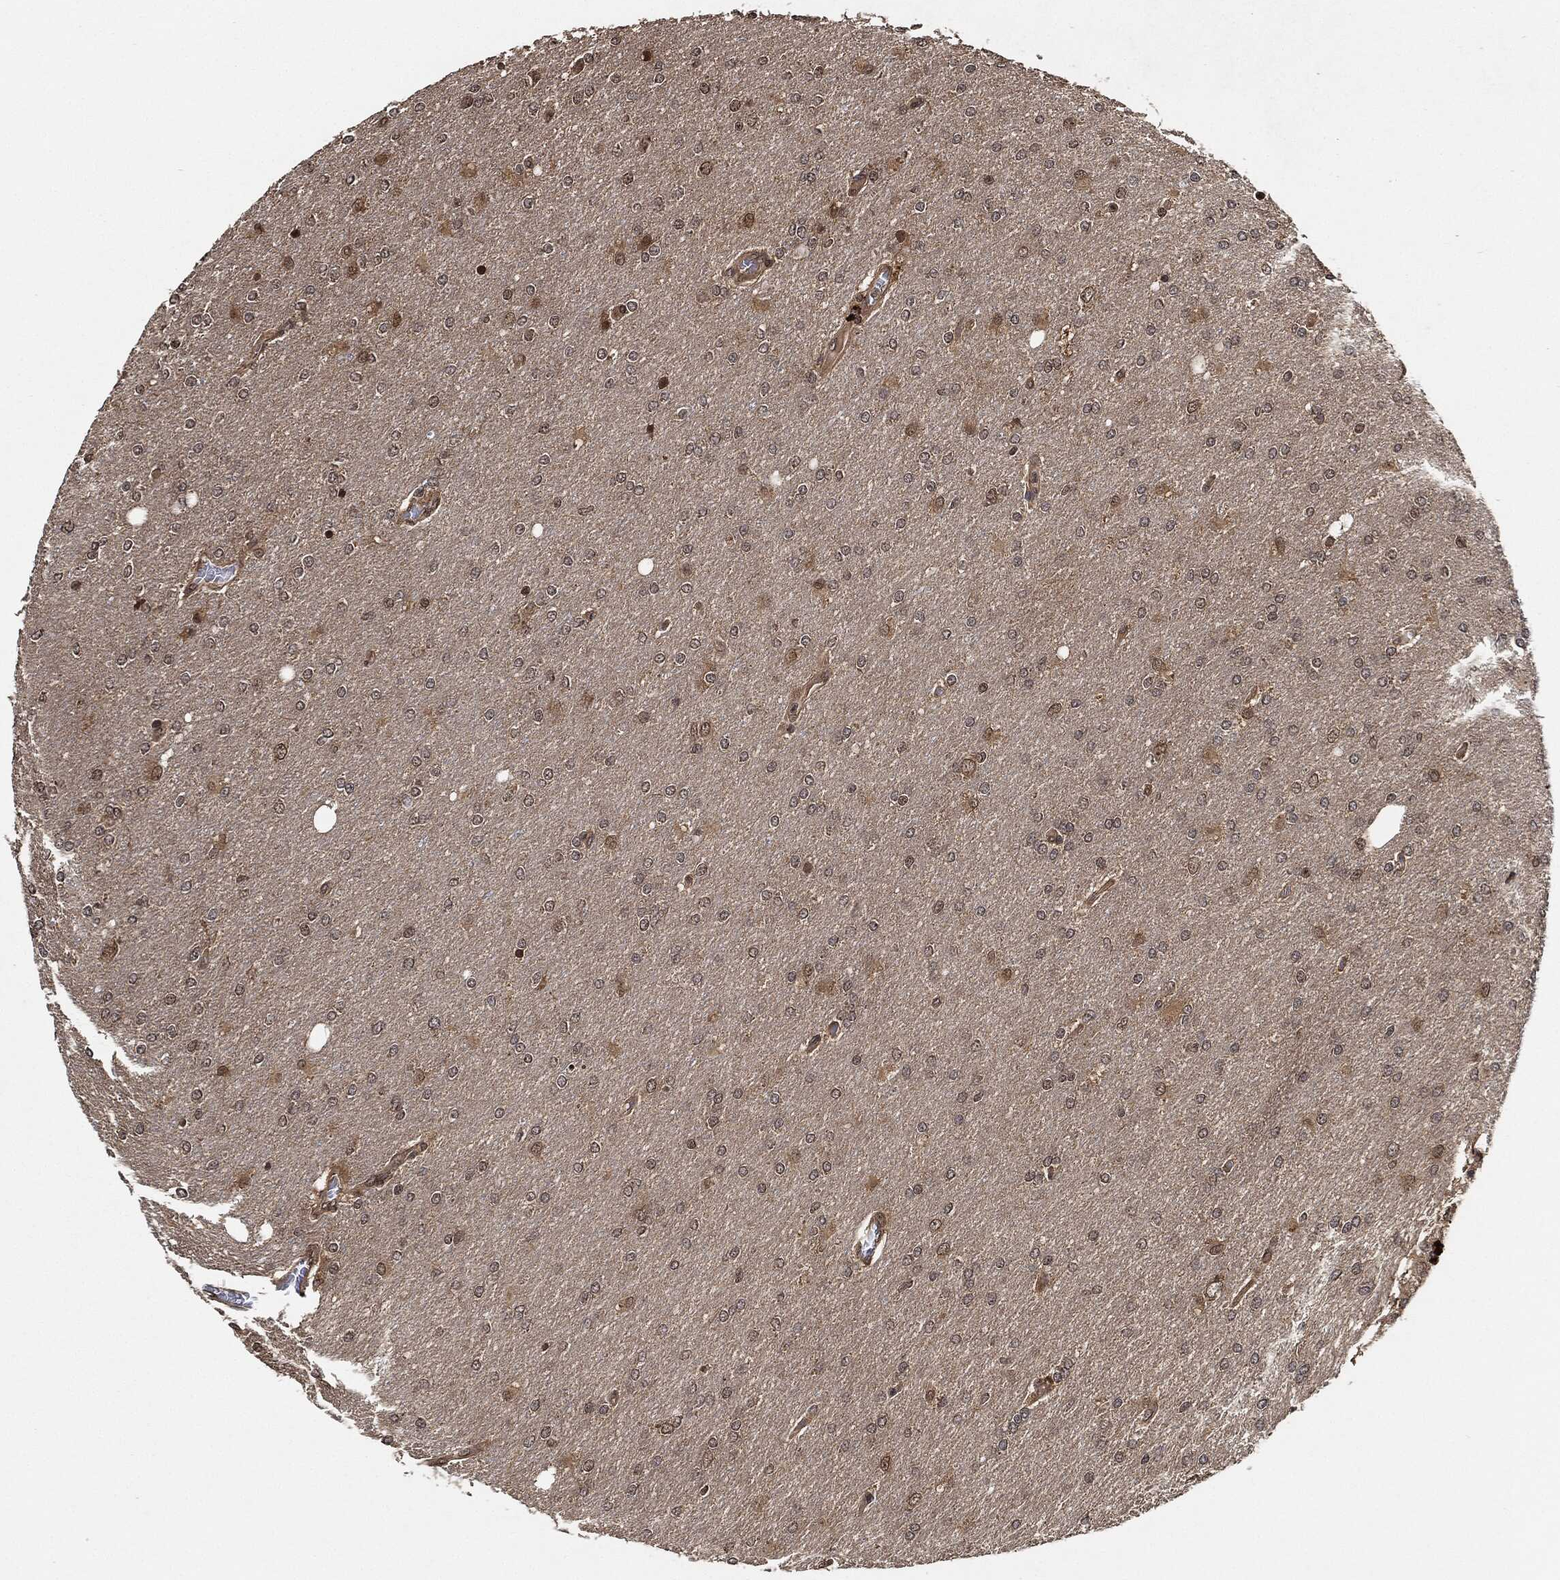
{"staining": {"intensity": "moderate", "quantity": "<25%", "location": "cytoplasmic/membranous,nuclear"}, "tissue": "glioma", "cell_type": "Tumor cells", "image_type": "cancer", "snomed": [{"axis": "morphology", "description": "Glioma, malignant, High grade"}, {"axis": "topography", "description": "Cerebral cortex"}], "caption": "Tumor cells display moderate cytoplasmic/membranous and nuclear expression in about <25% of cells in glioma.", "gene": "PDK1", "patient": {"sex": "male", "age": 70}}